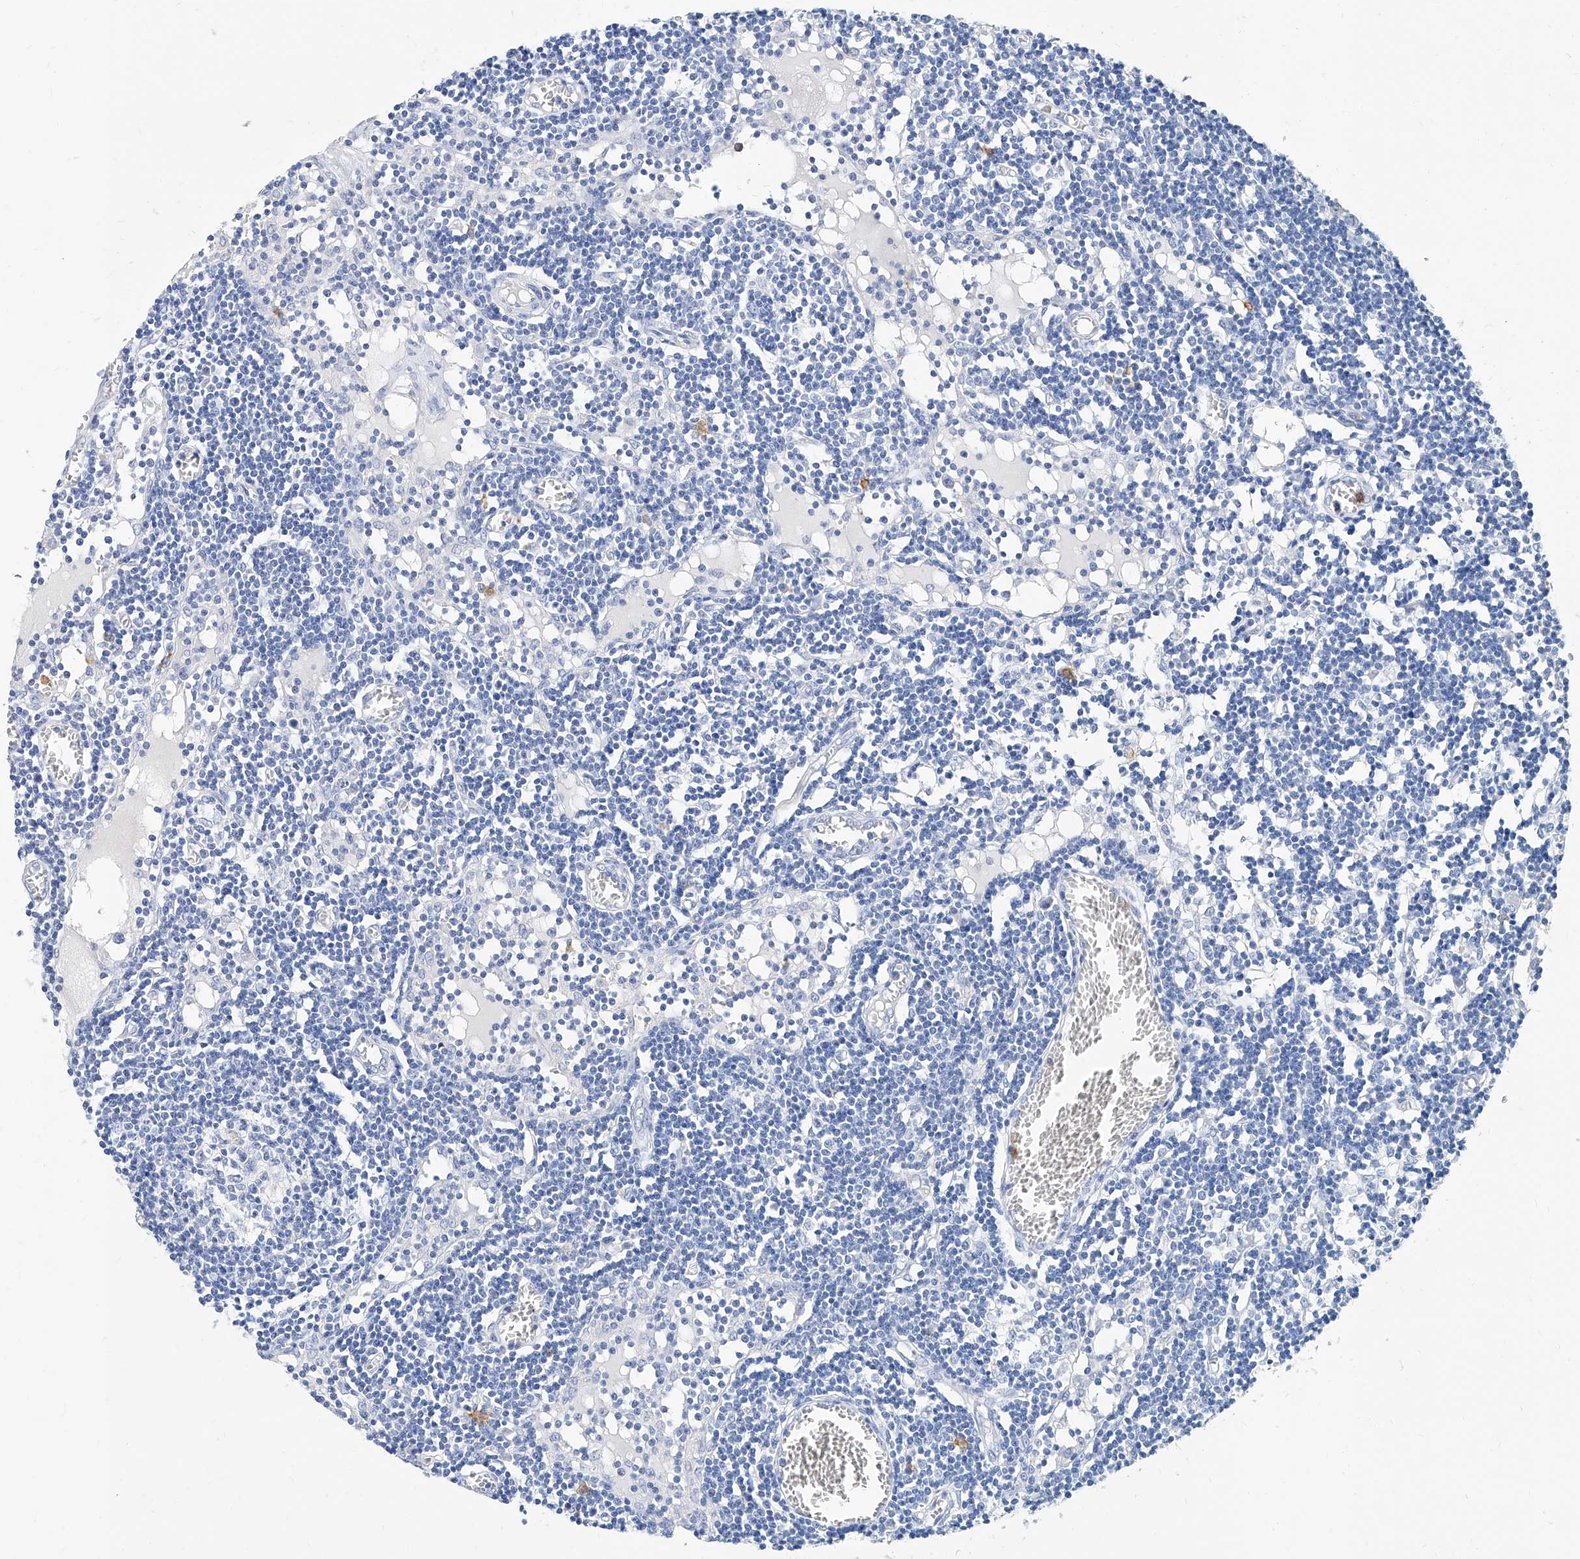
{"staining": {"intensity": "negative", "quantity": "none", "location": "none"}, "tissue": "lymph node", "cell_type": "Germinal center cells", "image_type": "normal", "snomed": [{"axis": "morphology", "description": "Normal tissue, NOS"}, {"axis": "topography", "description": "Lymph node"}], "caption": "This is a micrograph of immunohistochemistry staining of benign lymph node, which shows no staining in germinal center cells.", "gene": "SLC25A29", "patient": {"sex": "female", "age": 11}}